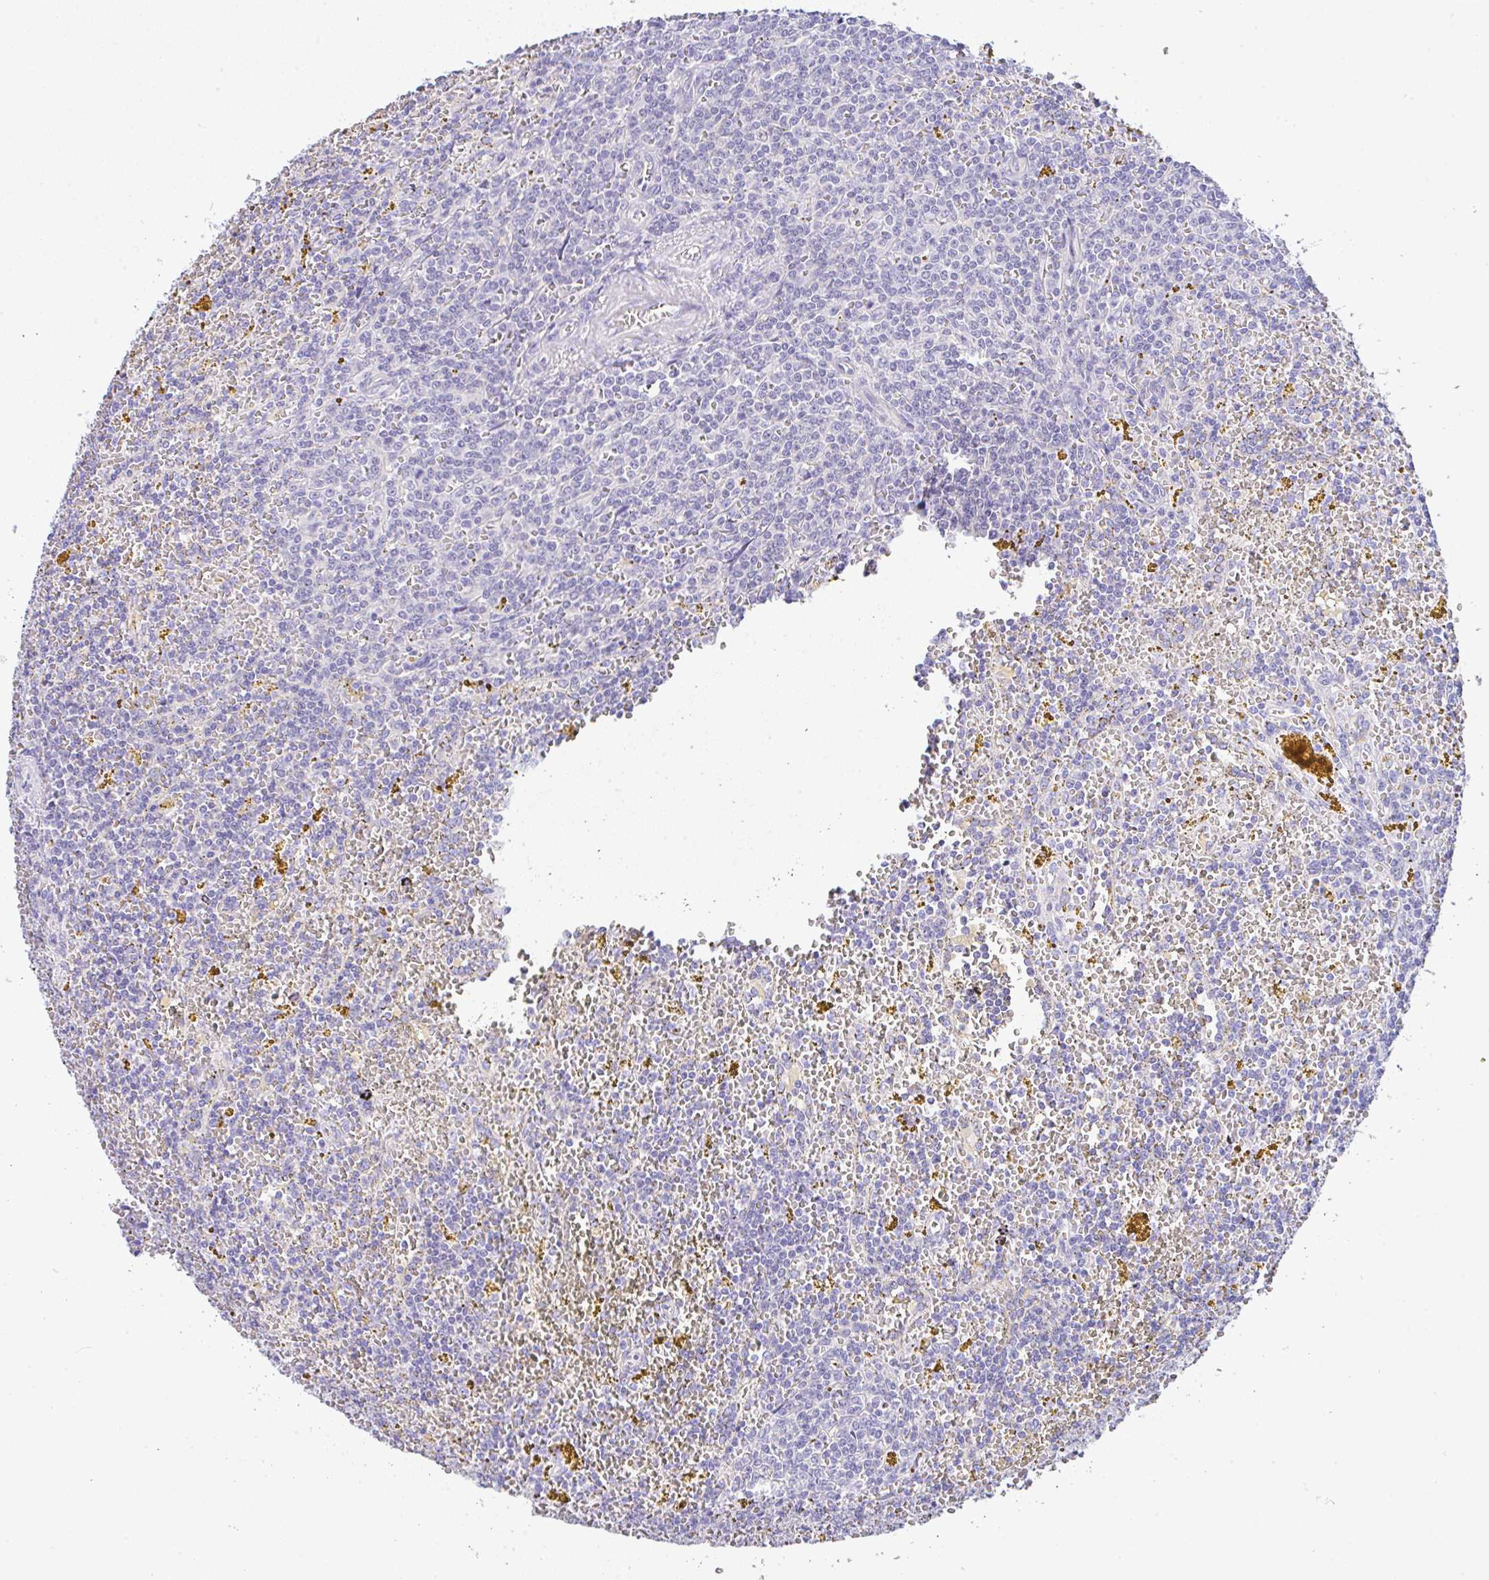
{"staining": {"intensity": "negative", "quantity": "none", "location": "none"}, "tissue": "lymphoma", "cell_type": "Tumor cells", "image_type": "cancer", "snomed": [{"axis": "morphology", "description": "Malignant lymphoma, non-Hodgkin's type, Low grade"}, {"axis": "topography", "description": "Spleen"}, {"axis": "topography", "description": "Lymph node"}], "caption": "This image is of low-grade malignant lymphoma, non-Hodgkin's type stained with immunohistochemistry (IHC) to label a protein in brown with the nuclei are counter-stained blue. There is no expression in tumor cells. The staining is performed using DAB brown chromogen with nuclei counter-stained in using hematoxylin.", "gene": "SERPINE3", "patient": {"sex": "female", "age": 66}}